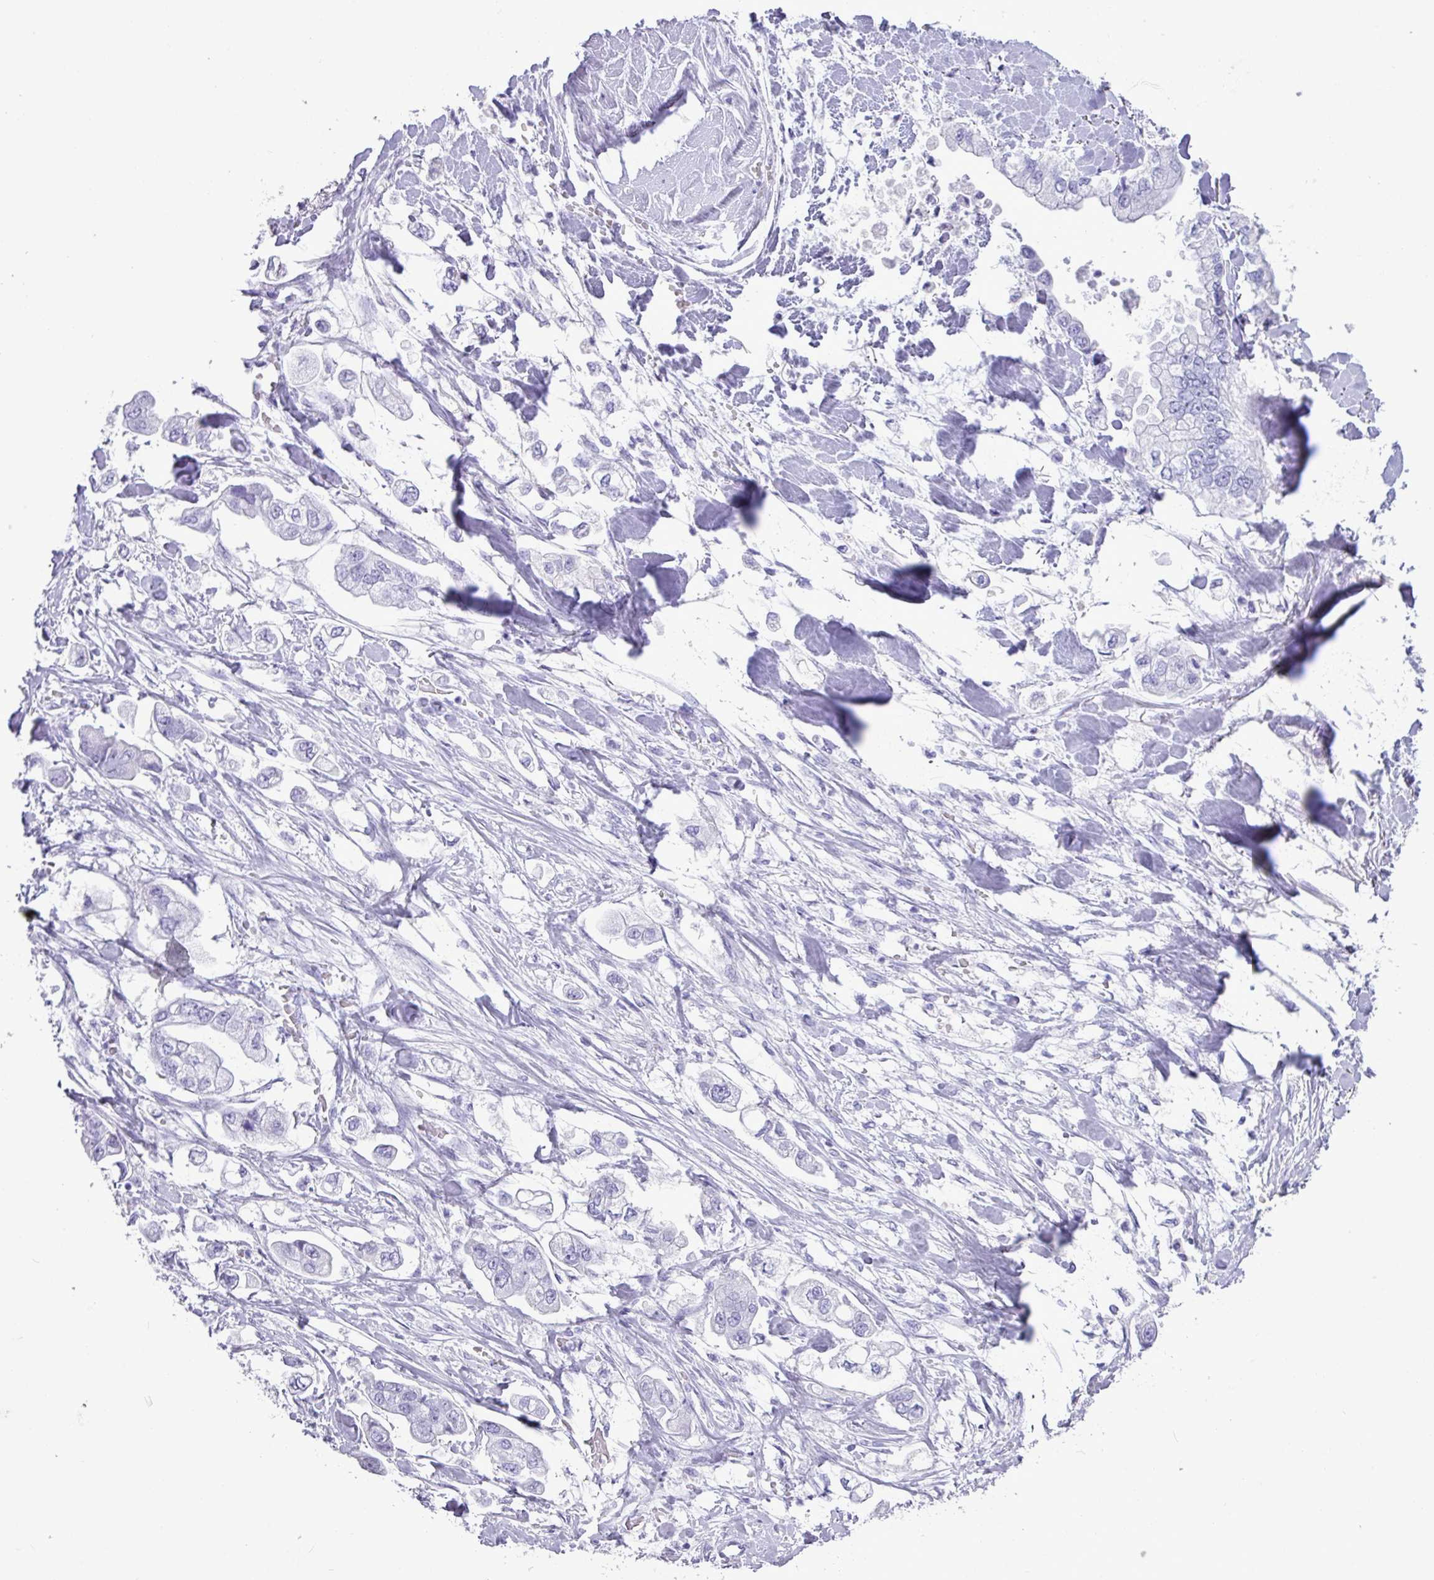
{"staining": {"intensity": "negative", "quantity": "none", "location": "none"}, "tissue": "stomach cancer", "cell_type": "Tumor cells", "image_type": "cancer", "snomed": [{"axis": "morphology", "description": "Adenocarcinoma, NOS"}, {"axis": "topography", "description": "Stomach"}], "caption": "The photomicrograph demonstrates no staining of tumor cells in stomach adenocarcinoma.", "gene": "CKMT2", "patient": {"sex": "male", "age": 62}}